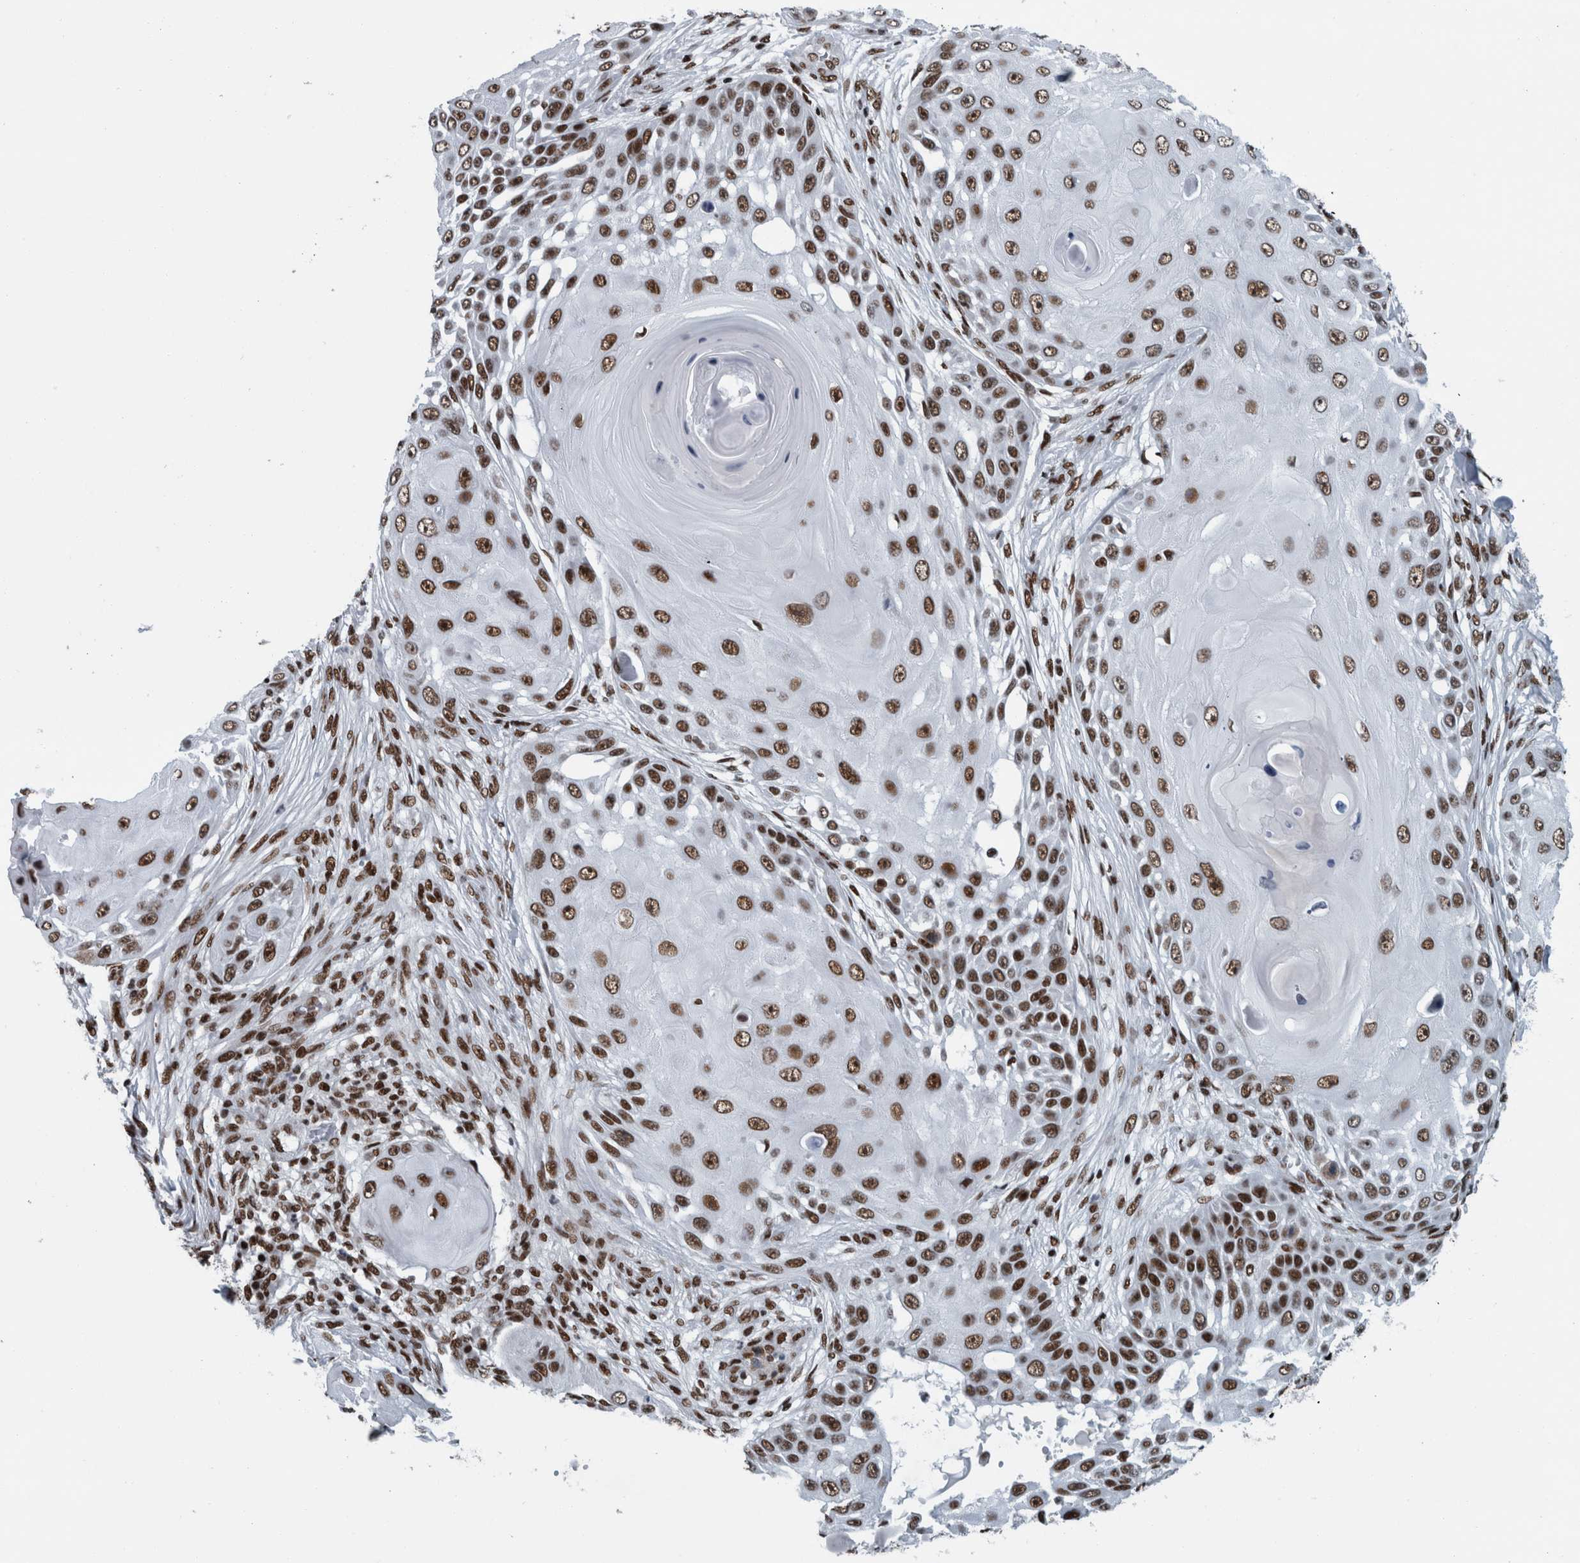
{"staining": {"intensity": "moderate", "quantity": ">75%", "location": "nuclear"}, "tissue": "skin cancer", "cell_type": "Tumor cells", "image_type": "cancer", "snomed": [{"axis": "morphology", "description": "Squamous cell carcinoma, NOS"}, {"axis": "topography", "description": "Skin"}], "caption": "Protein analysis of skin cancer (squamous cell carcinoma) tissue displays moderate nuclear expression in about >75% of tumor cells.", "gene": "DNMT3A", "patient": {"sex": "female", "age": 44}}